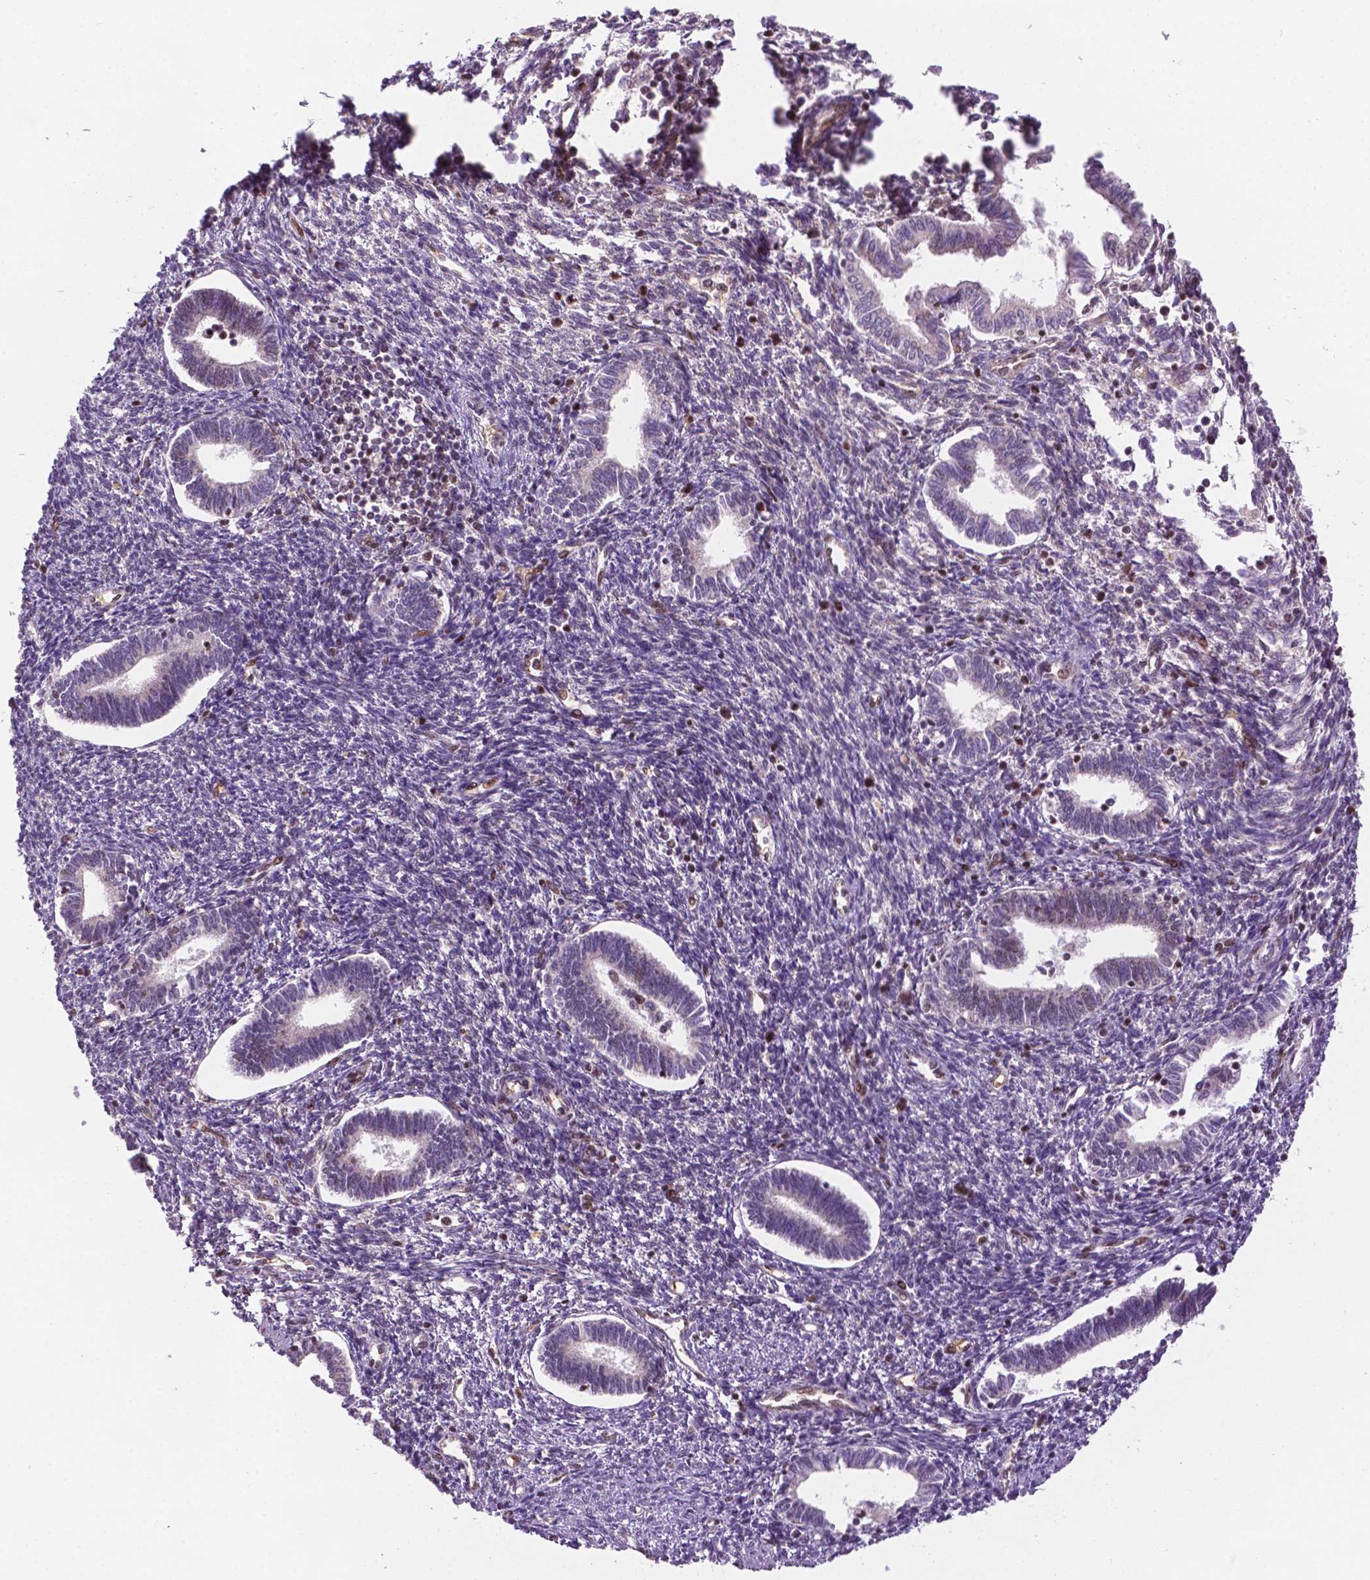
{"staining": {"intensity": "negative", "quantity": "none", "location": "none"}, "tissue": "endometrium", "cell_type": "Cells in endometrial stroma", "image_type": "normal", "snomed": [{"axis": "morphology", "description": "Normal tissue, NOS"}, {"axis": "topography", "description": "Endometrium"}], "caption": "This is an immunohistochemistry histopathology image of unremarkable human endometrium. There is no expression in cells in endometrial stroma.", "gene": "ZNF41", "patient": {"sex": "female", "age": 42}}